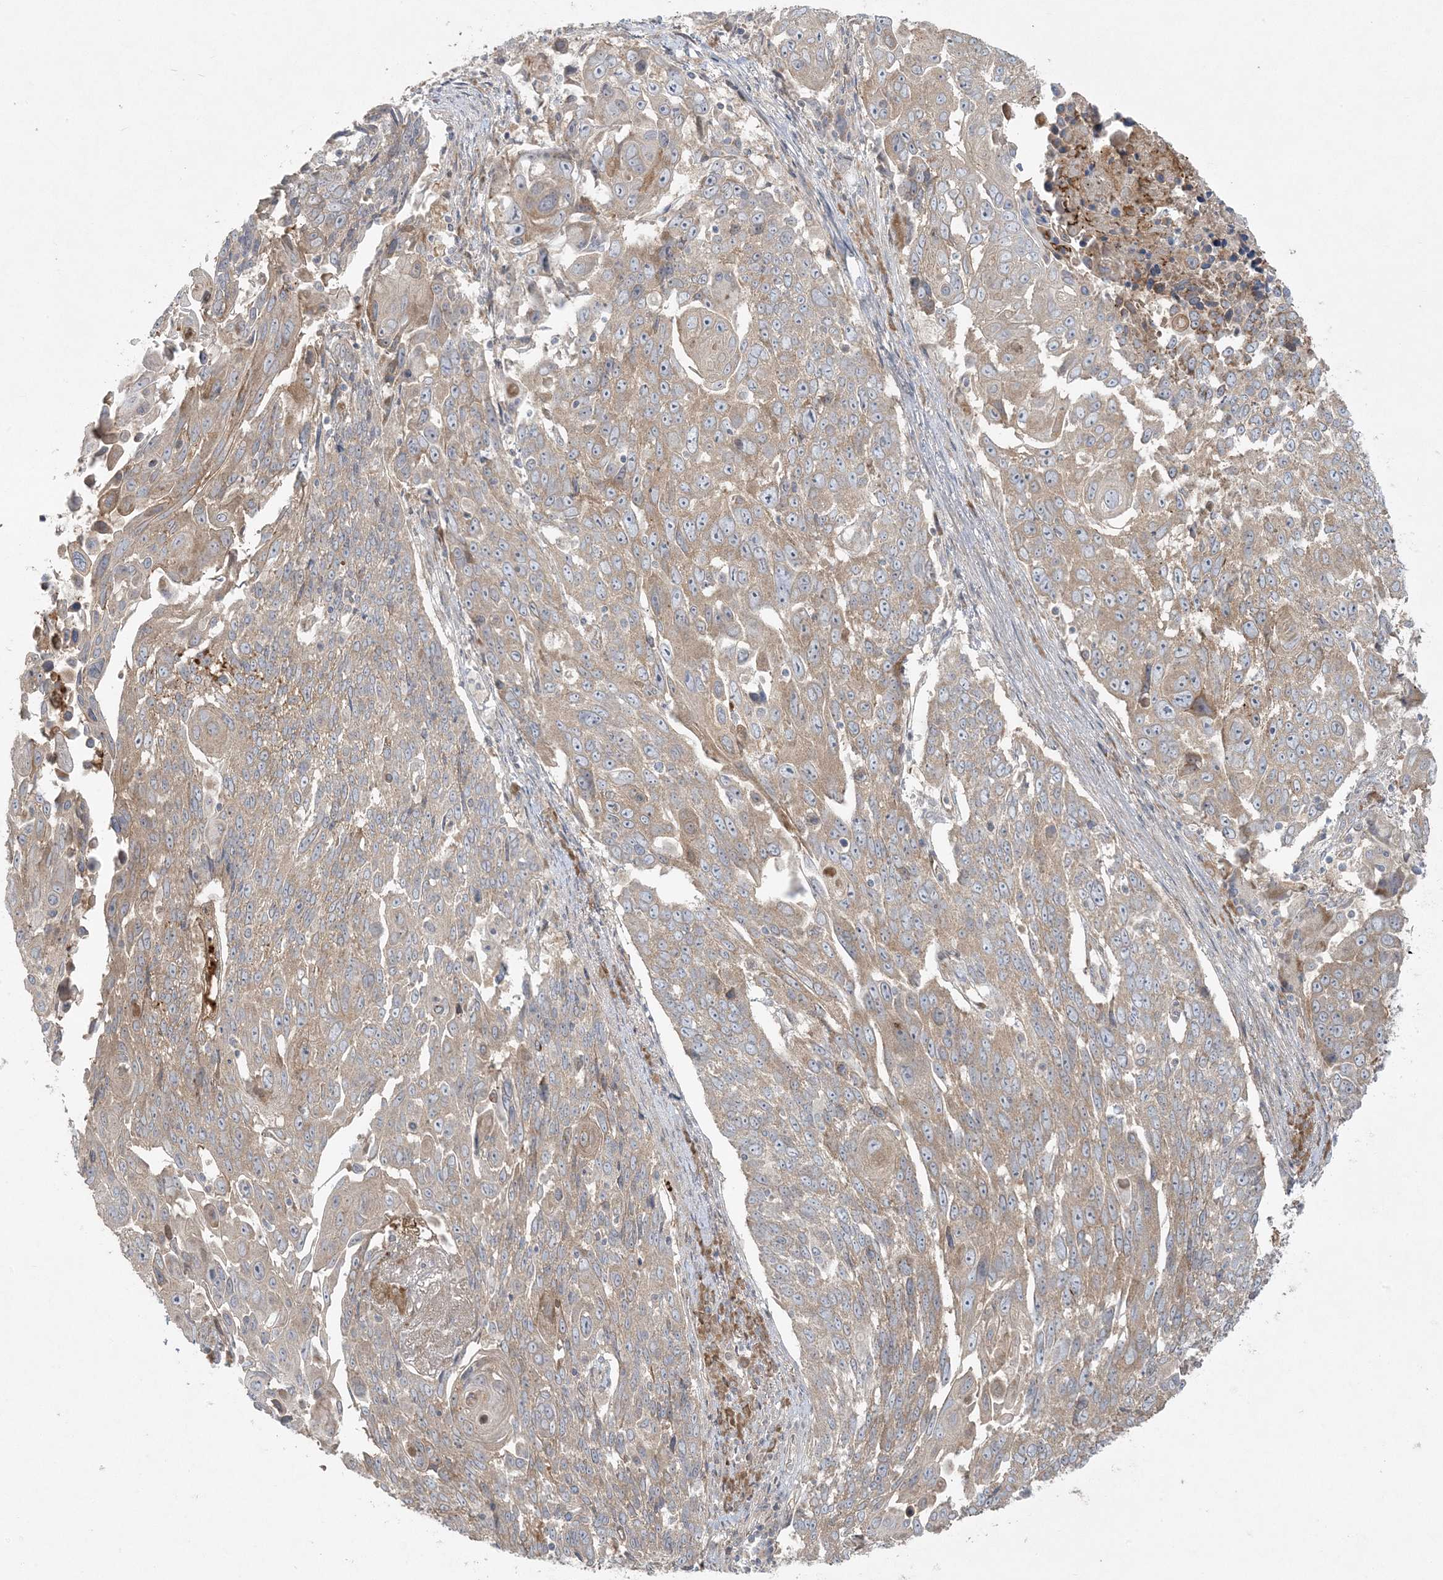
{"staining": {"intensity": "weak", "quantity": ">75%", "location": "cytoplasmic/membranous"}, "tissue": "lung cancer", "cell_type": "Tumor cells", "image_type": "cancer", "snomed": [{"axis": "morphology", "description": "Squamous cell carcinoma, NOS"}, {"axis": "topography", "description": "Lung"}], "caption": "Lung squamous cell carcinoma stained with a brown dye demonstrates weak cytoplasmic/membranous positive staining in about >75% of tumor cells.", "gene": "ZNF263", "patient": {"sex": "male", "age": 66}}